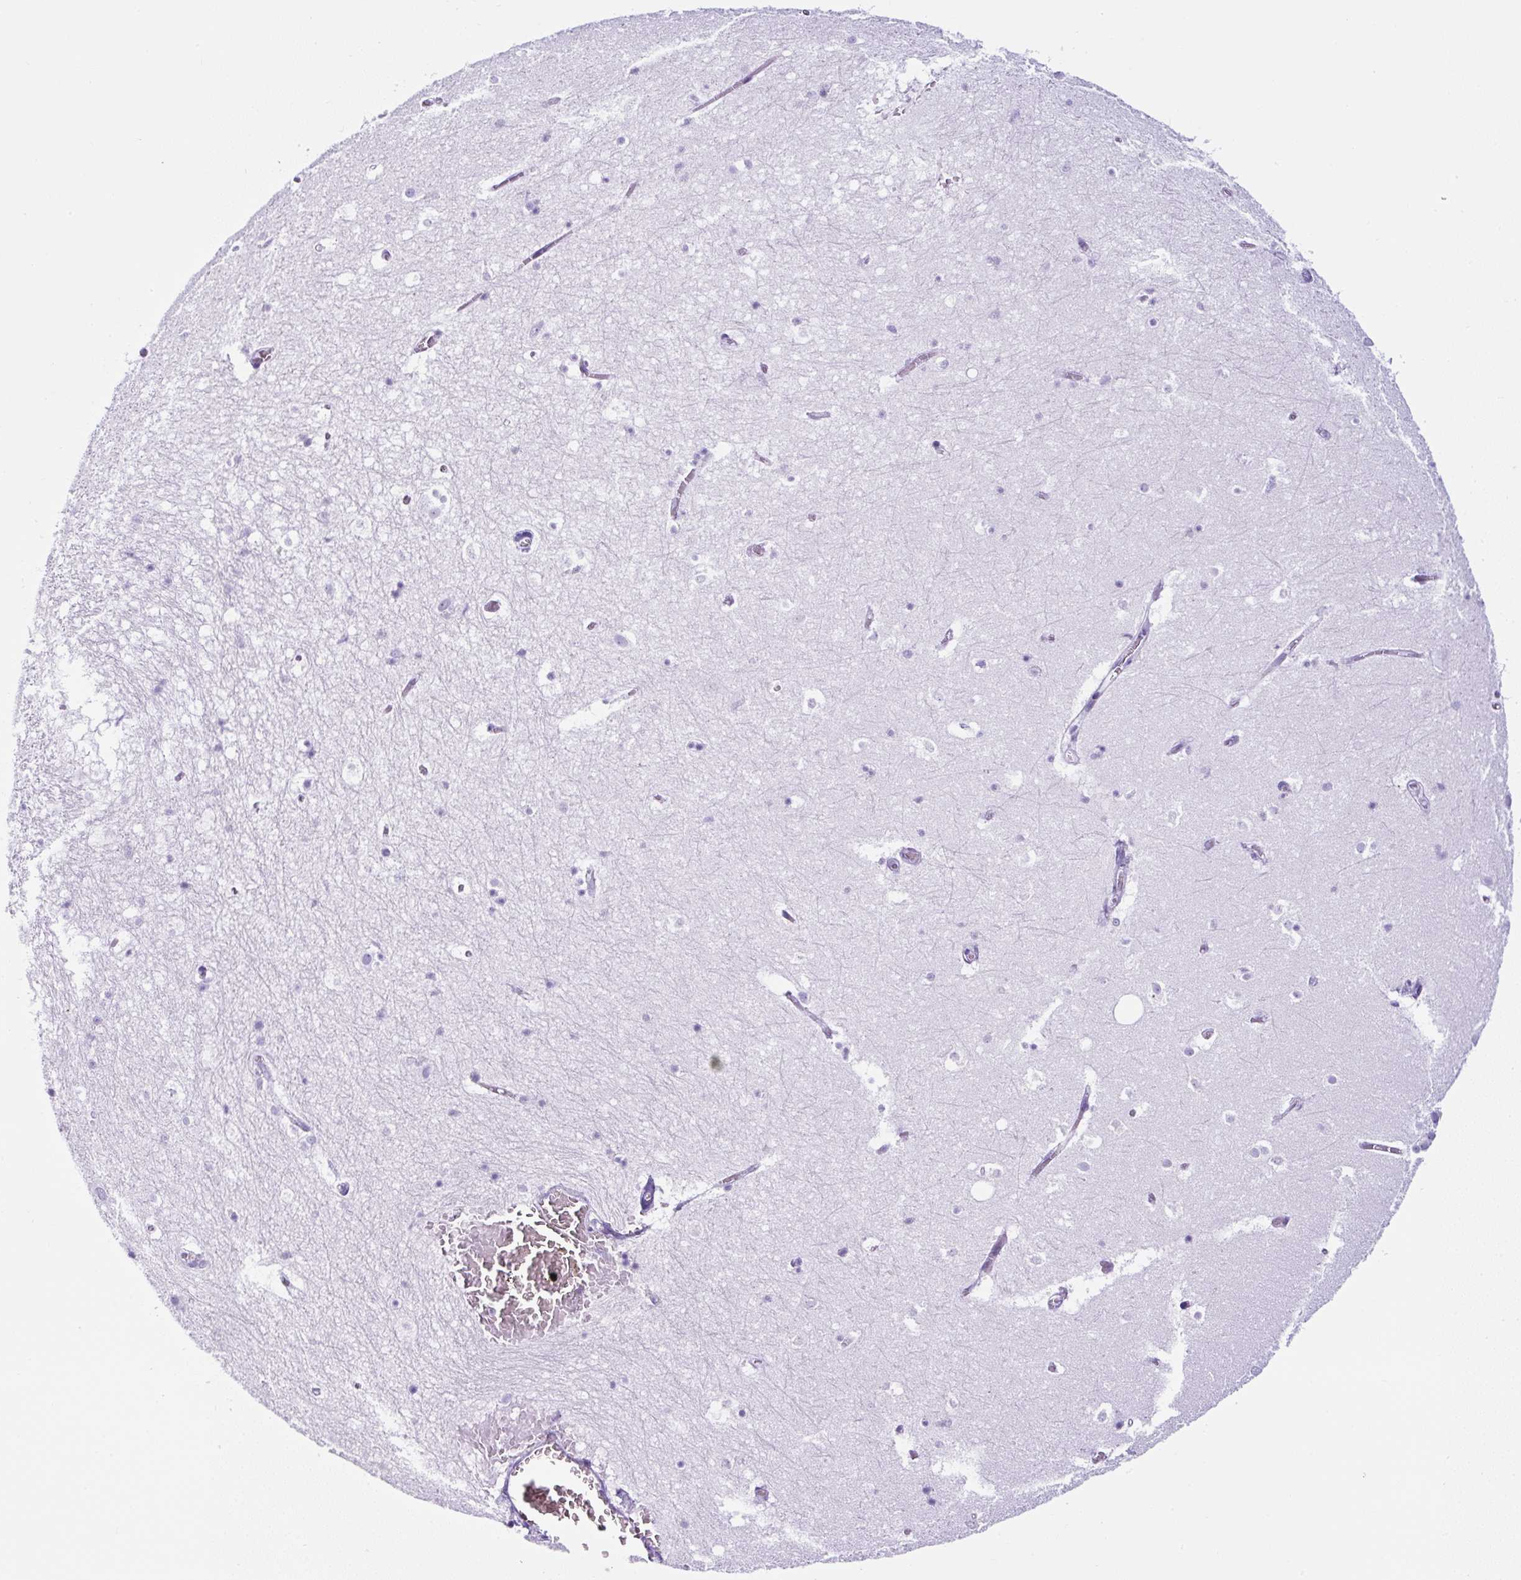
{"staining": {"intensity": "negative", "quantity": "none", "location": "none"}, "tissue": "hippocampus", "cell_type": "Glial cells", "image_type": "normal", "snomed": [{"axis": "morphology", "description": "Normal tissue, NOS"}, {"axis": "topography", "description": "Hippocampus"}], "caption": "High power microscopy photomicrograph of an immunohistochemistry (IHC) micrograph of unremarkable hippocampus, revealing no significant positivity in glial cells.", "gene": "TMEM200B", "patient": {"sex": "female", "age": 52}}